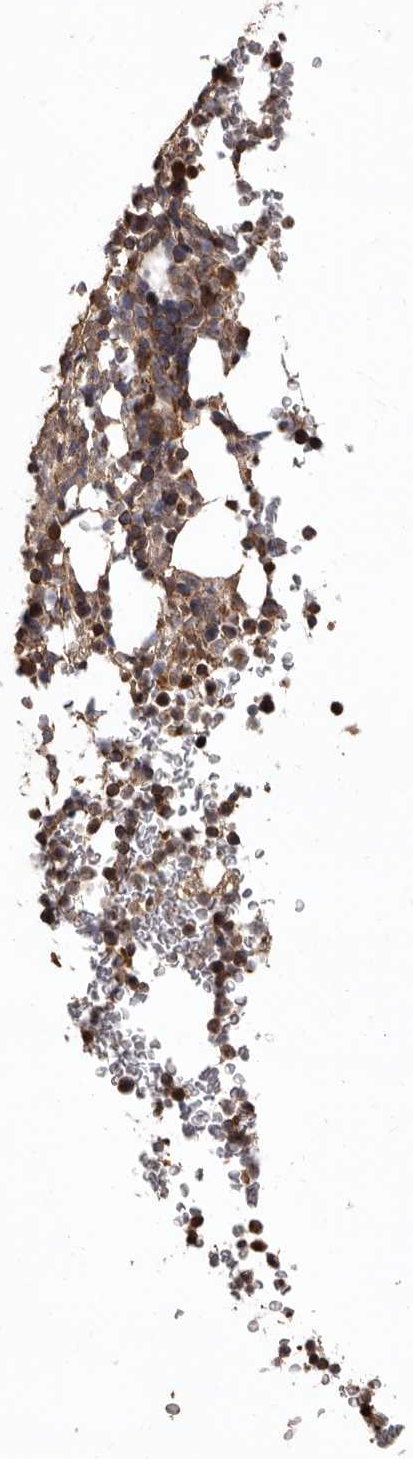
{"staining": {"intensity": "moderate", "quantity": ">75%", "location": "cytoplasmic/membranous"}, "tissue": "bone marrow", "cell_type": "Hematopoietic cells", "image_type": "normal", "snomed": [{"axis": "morphology", "description": "Normal tissue, NOS"}, {"axis": "topography", "description": "Bone marrow"}], "caption": "Immunohistochemistry image of normal bone marrow: human bone marrow stained using immunohistochemistry reveals medium levels of moderate protein expression localized specifically in the cytoplasmic/membranous of hematopoietic cells, appearing as a cytoplasmic/membranous brown color.", "gene": "BAX", "patient": {"sex": "male", "age": 58}}